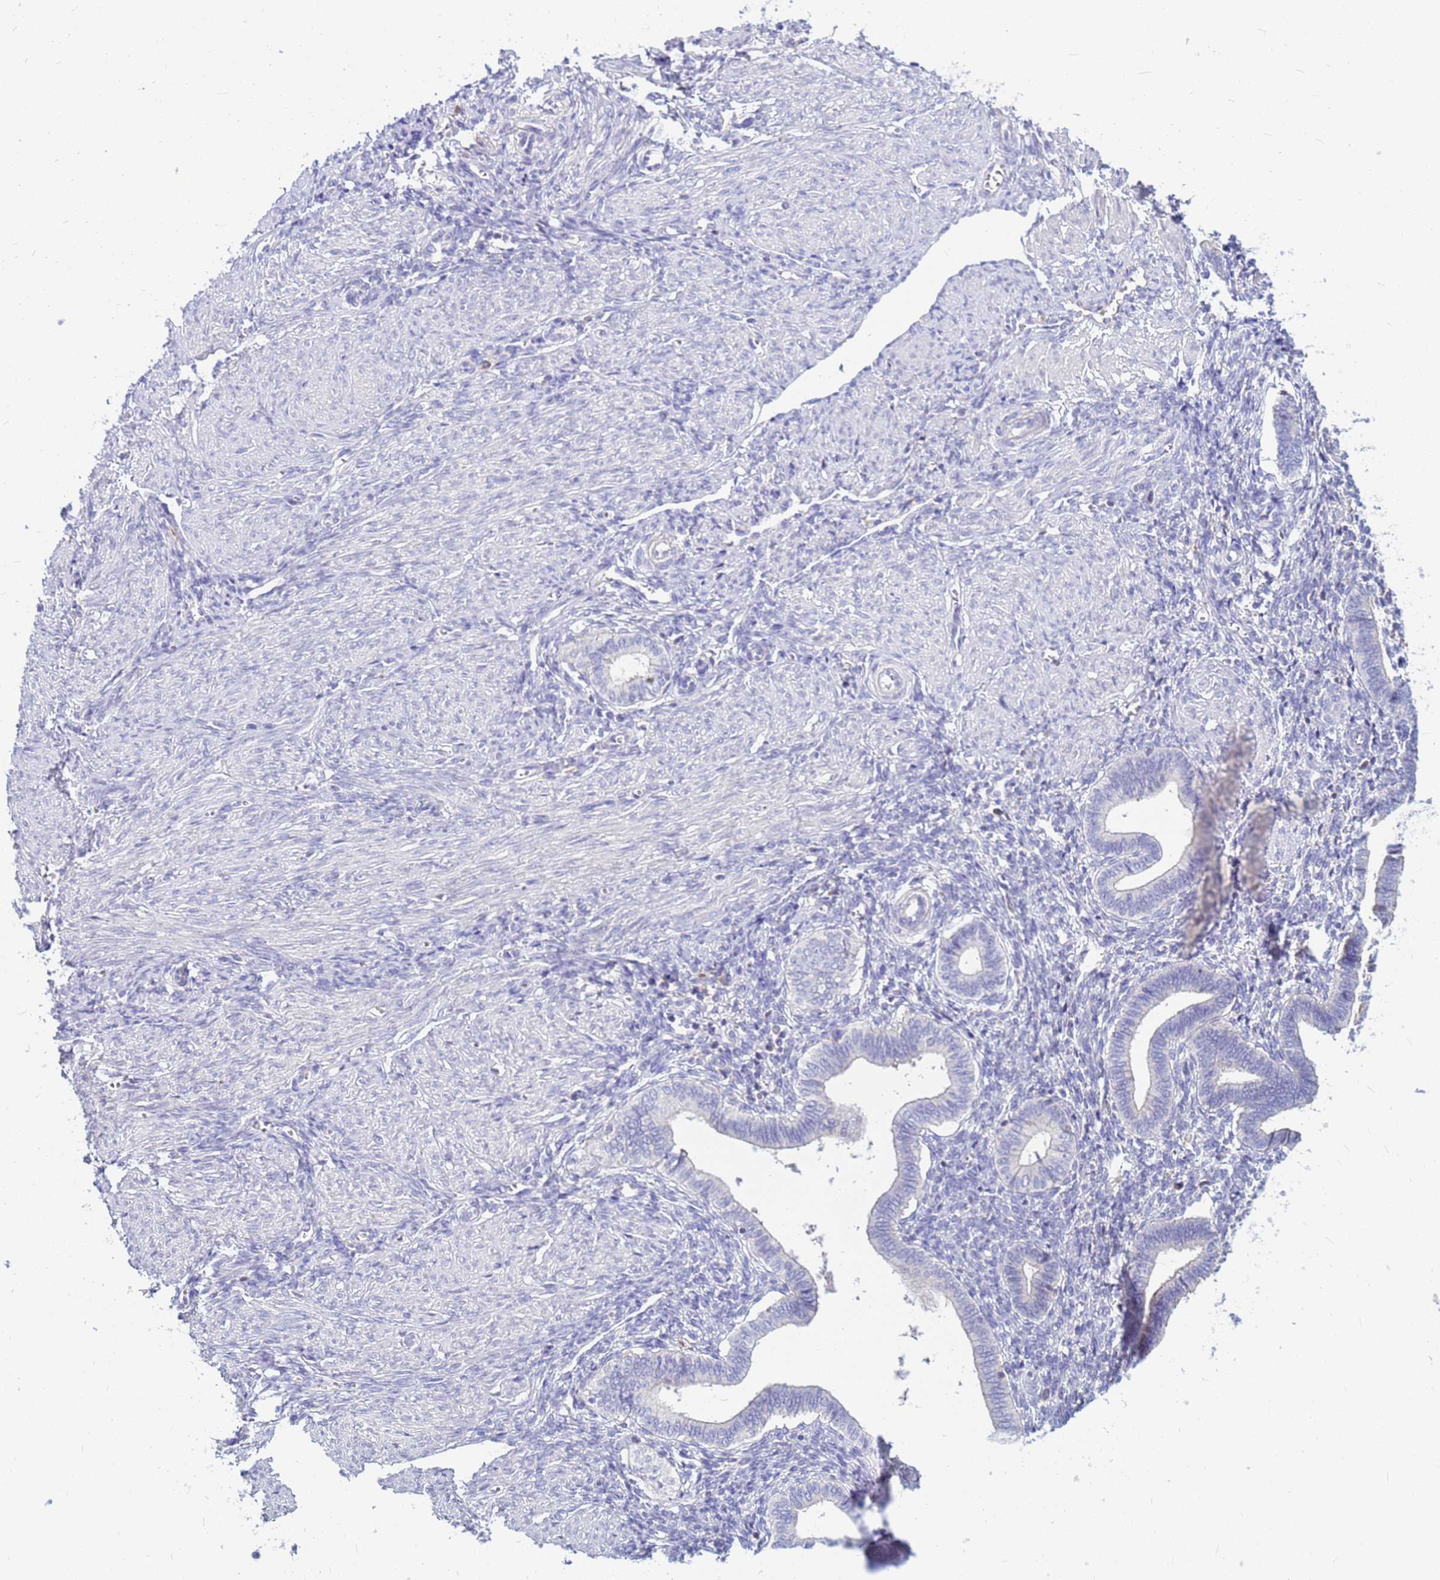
{"staining": {"intensity": "negative", "quantity": "none", "location": "none"}, "tissue": "endometrium", "cell_type": "Cells in endometrial stroma", "image_type": "normal", "snomed": [{"axis": "morphology", "description": "Normal tissue, NOS"}, {"axis": "topography", "description": "Endometrium"}], "caption": "Protein analysis of unremarkable endometrium shows no significant expression in cells in endometrial stroma. (Brightfield microscopy of DAB (3,3'-diaminobenzidine) immunohistochemistry at high magnification).", "gene": "DPRX", "patient": {"sex": "female", "age": 44}}